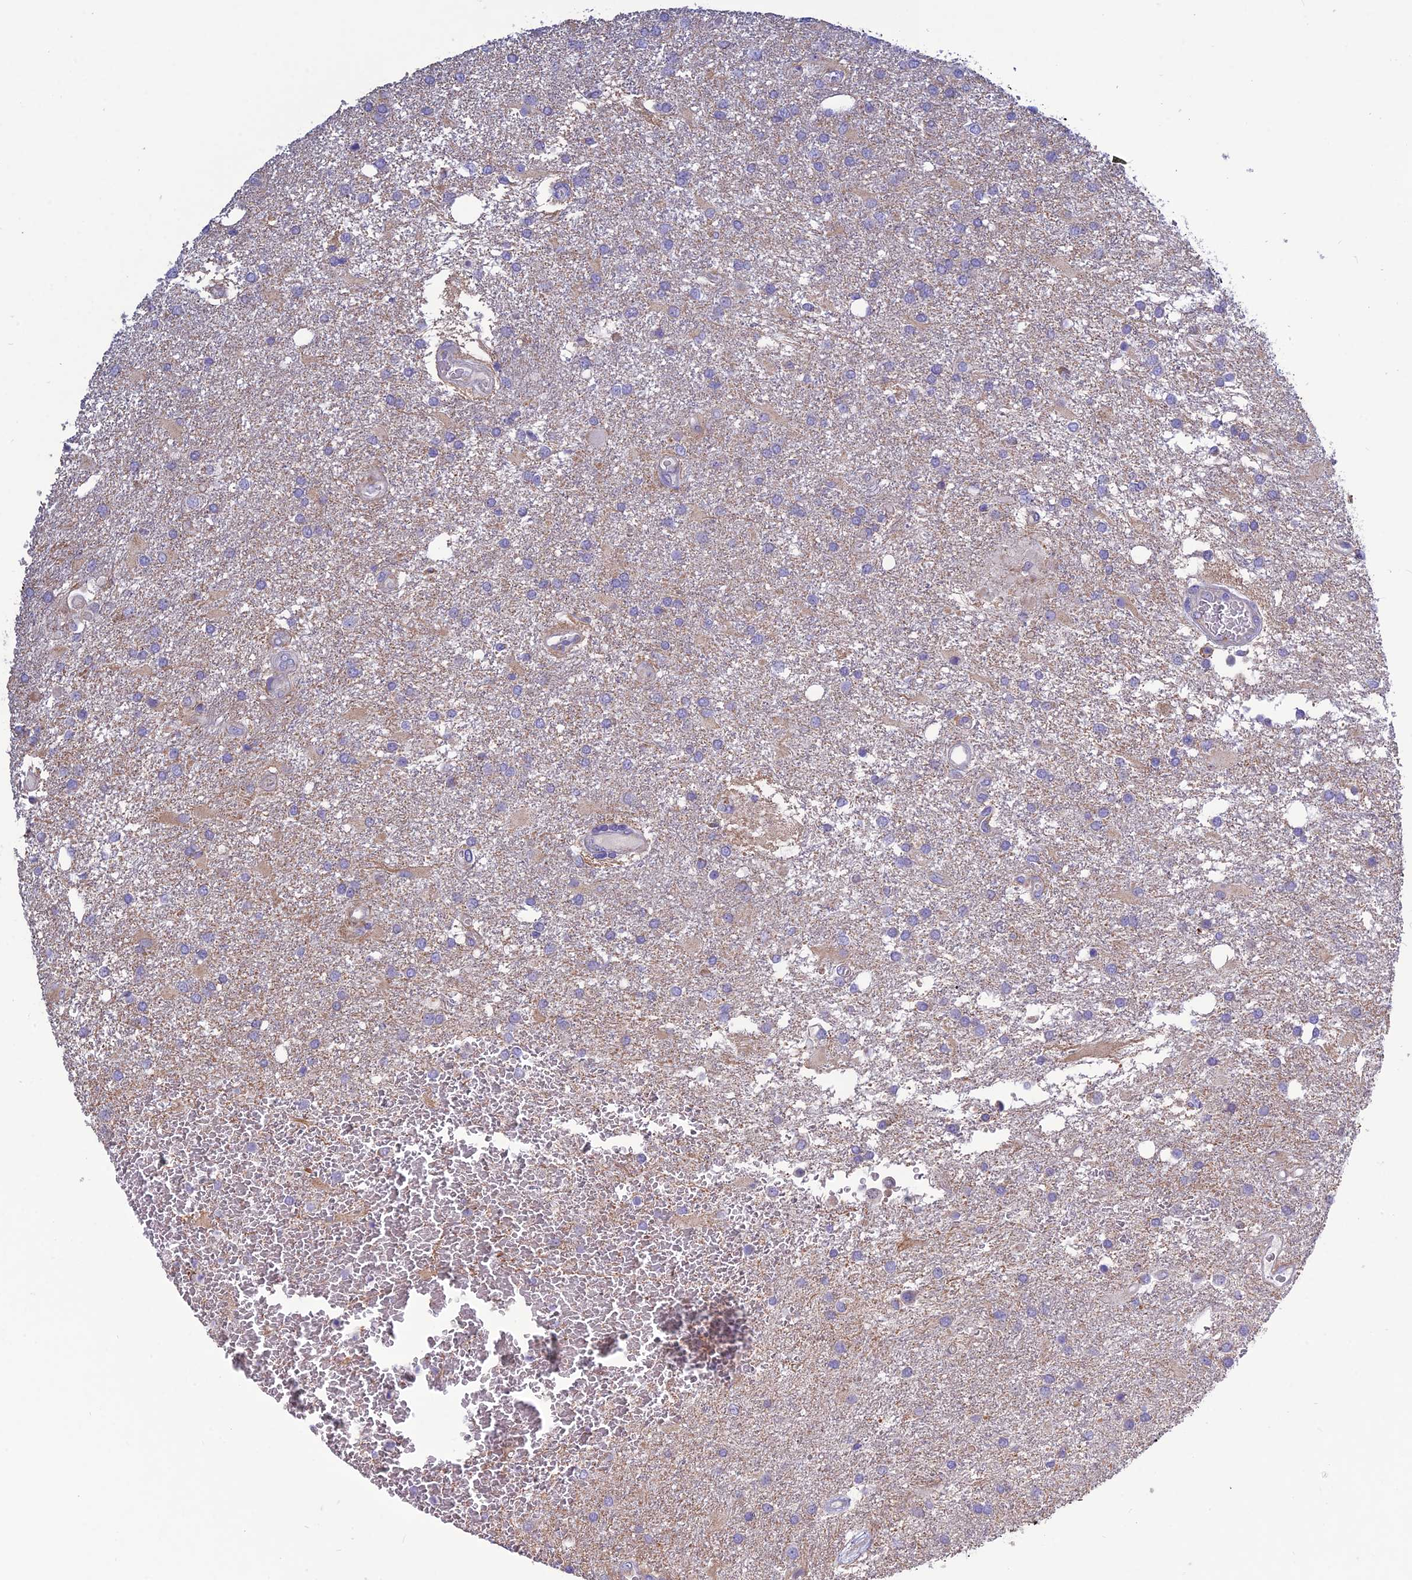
{"staining": {"intensity": "negative", "quantity": "none", "location": "none"}, "tissue": "glioma", "cell_type": "Tumor cells", "image_type": "cancer", "snomed": [{"axis": "morphology", "description": "Glioma, malignant, Low grade"}, {"axis": "topography", "description": "Brain"}], "caption": "Micrograph shows no protein staining in tumor cells of malignant glioma (low-grade) tissue. (Stains: DAB (3,3'-diaminobenzidine) immunohistochemistry (IHC) with hematoxylin counter stain, Microscopy: brightfield microscopy at high magnification).", "gene": "BHMT2", "patient": {"sex": "male", "age": 66}}